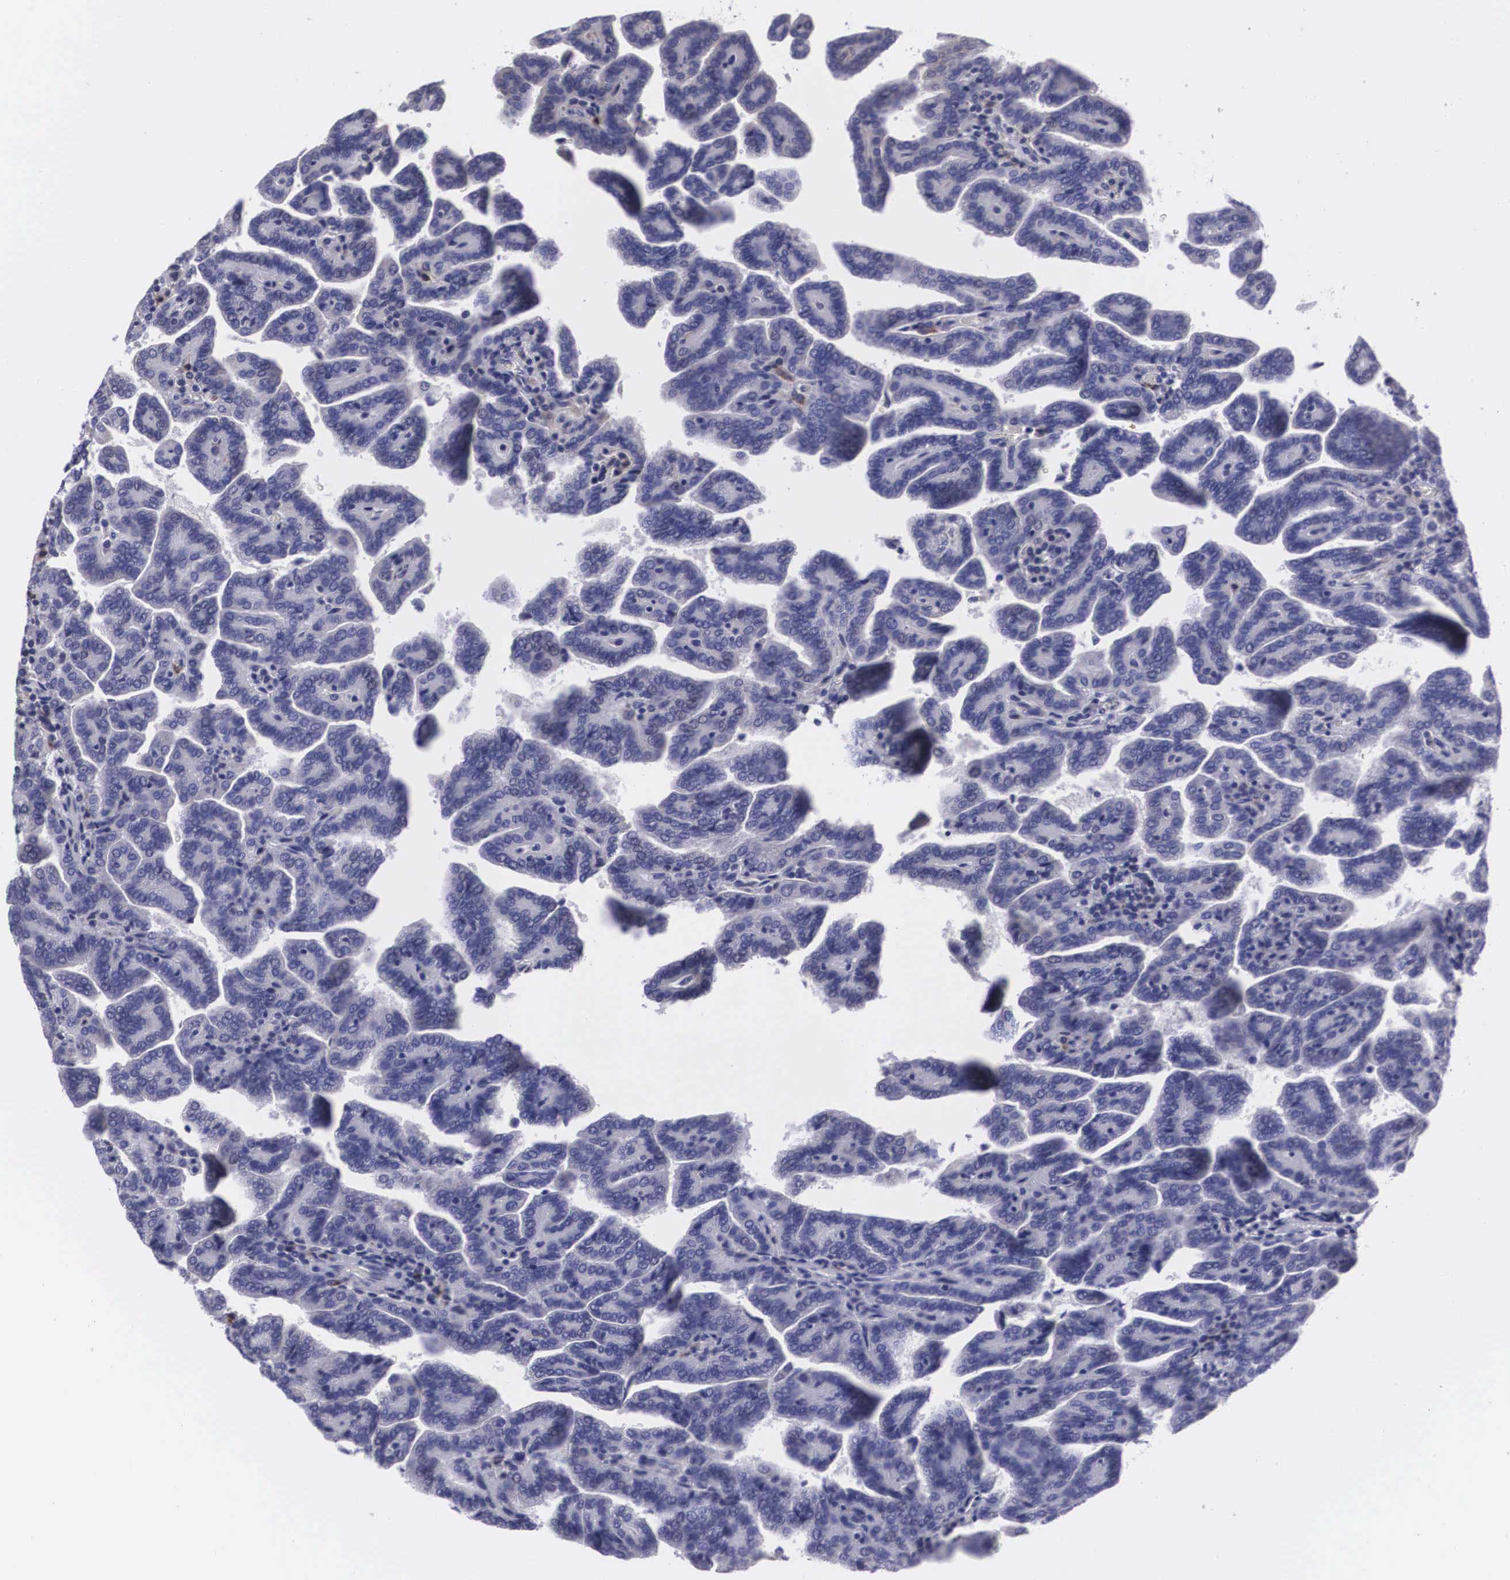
{"staining": {"intensity": "negative", "quantity": "none", "location": "none"}, "tissue": "renal cancer", "cell_type": "Tumor cells", "image_type": "cancer", "snomed": [{"axis": "morphology", "description": "Adenocarcinoma, NOS"}, {"axis": "topography", "description": "Kidney"}], "caption": "A micrograph of human renal adenocarcinoma is negative for staining in tumor cells.", "gene": "CRELD2", "patient": {"sex": "male", "age": 61}}